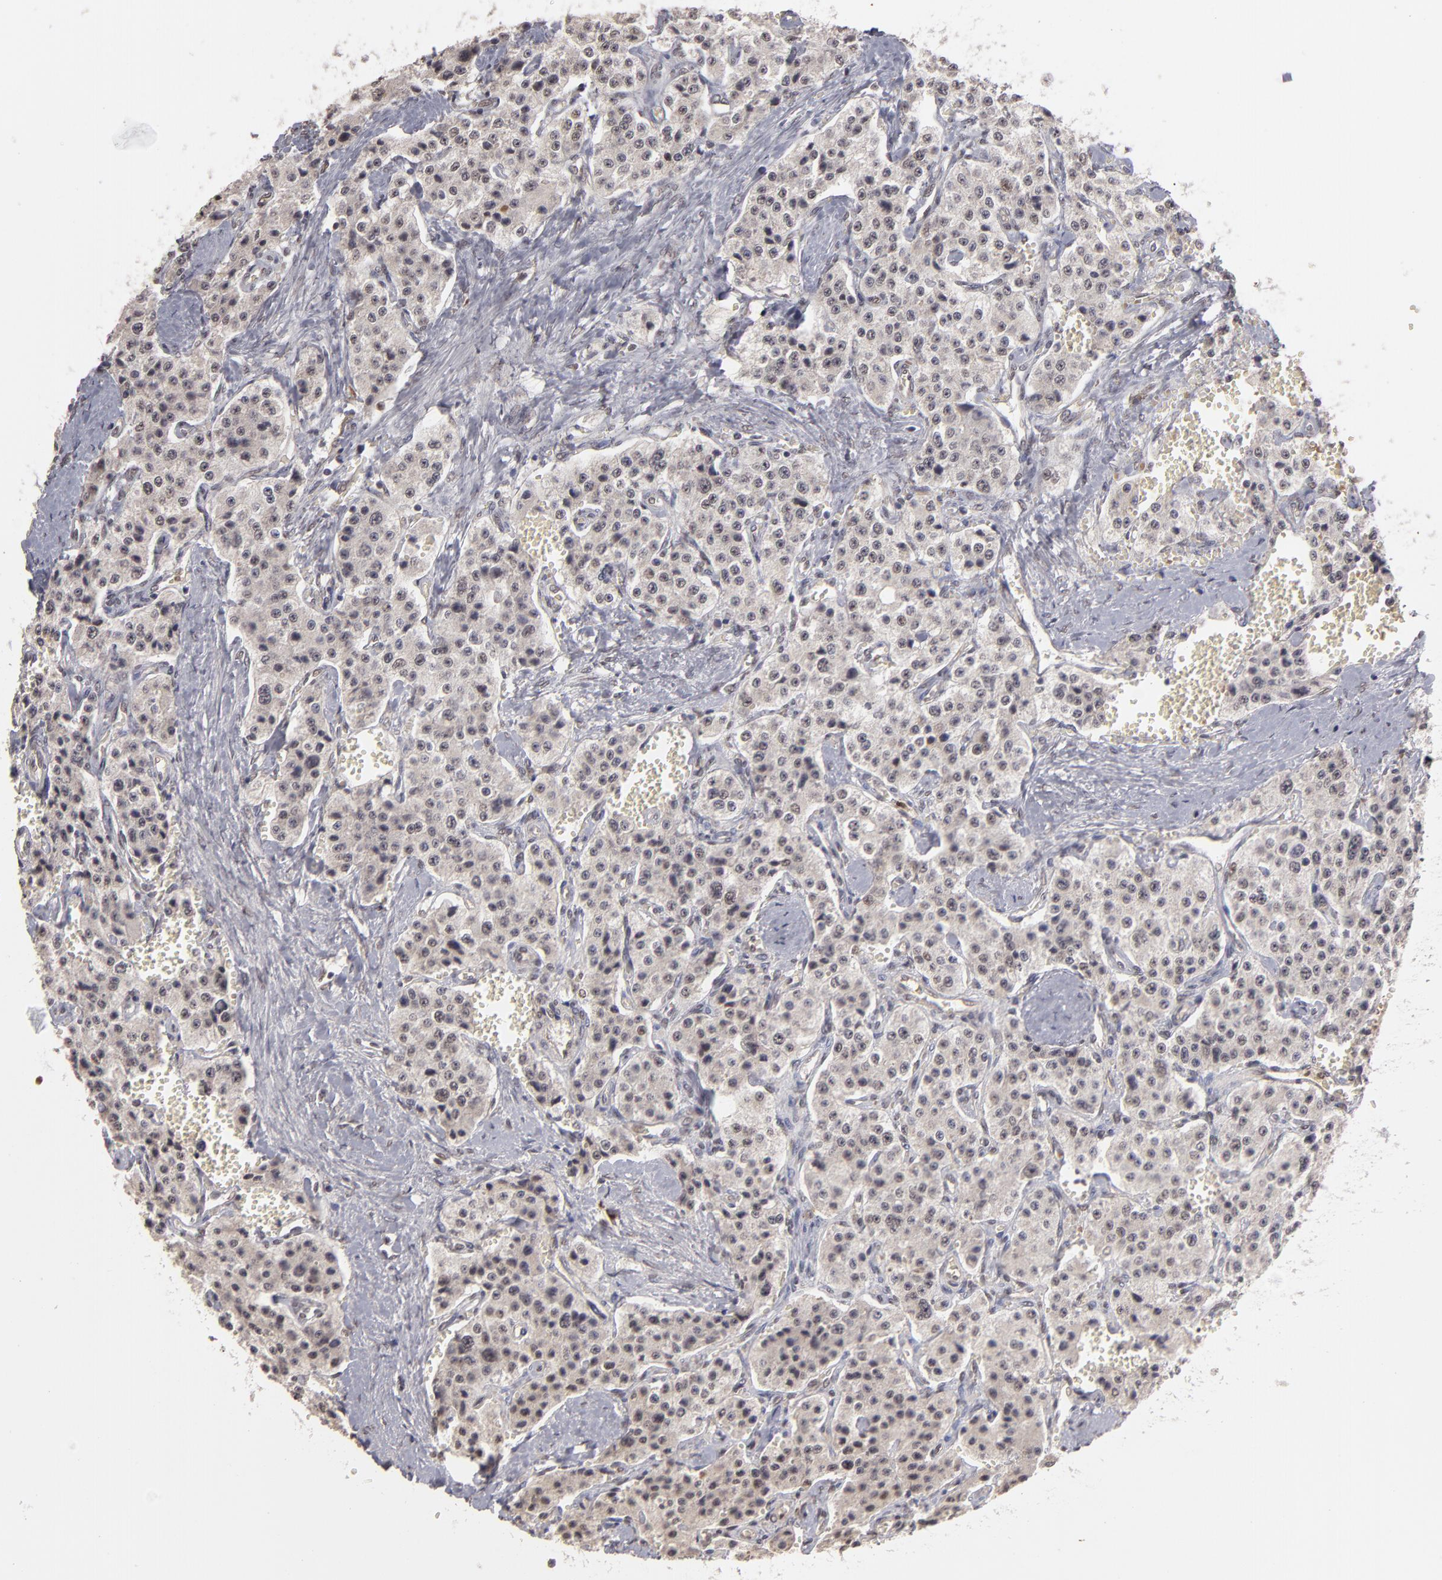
{"staining": {"intensity": "weak", "quantity": ">75%", "location": "cytoplasmic/membranous"}, "tissue": "carcinoid", "cell_type": "Tumor cells", "image_type": "cancer", "snomed": [{"axis": "morphology", "description": "Carcinoid, malignant, NOS"}, {"axis": "topography", "description": "Small intestine"}], "caption": "IHC of human carcinoid exhibits low levels of weak cytoplasmic/membranous expression in approximately >75% of tumor cells.", "gene": "NFE2", "patient": {"sex": "male", "age": 52}}